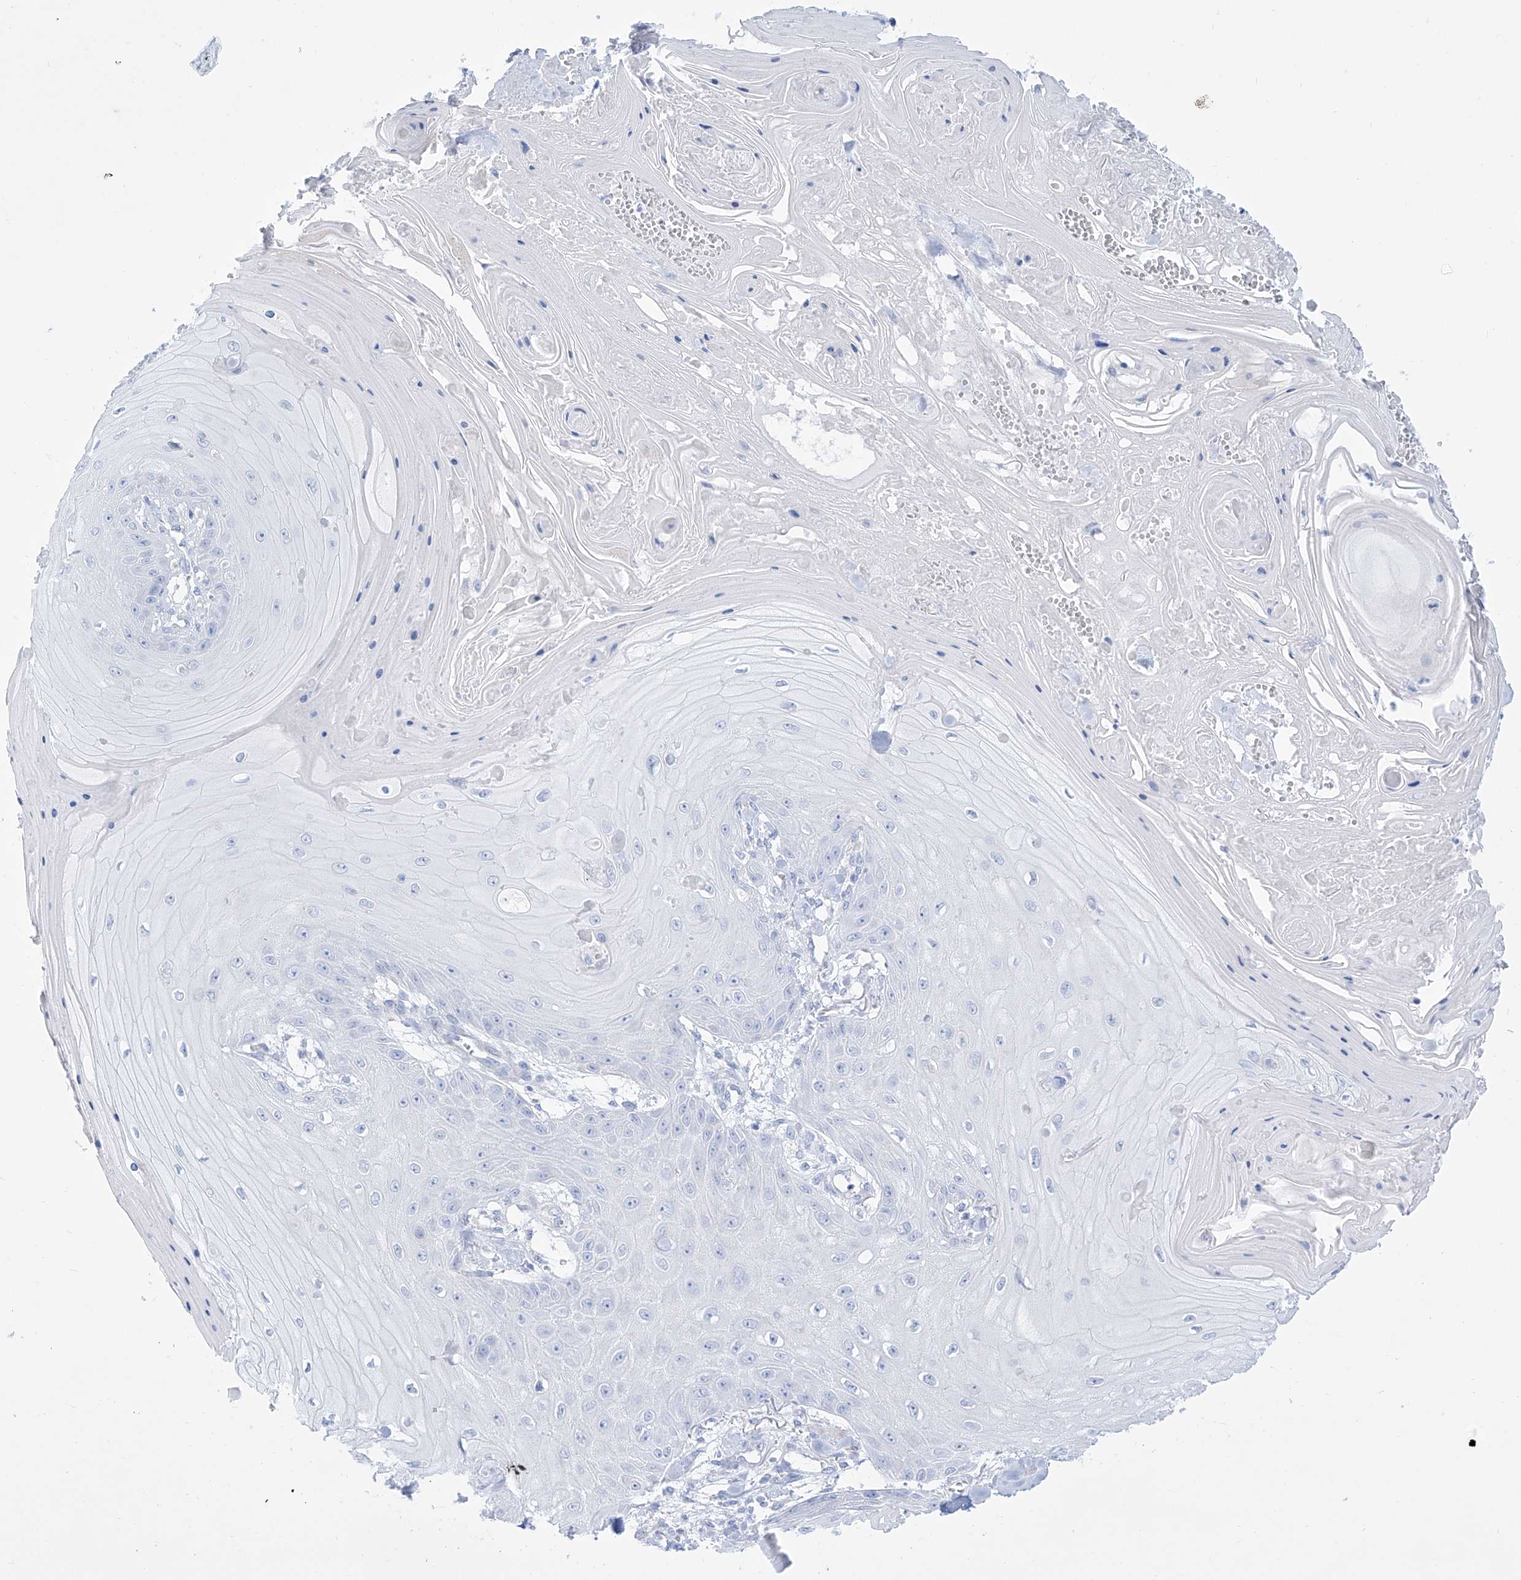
{"staining": {"intensity": "negative", "quantity": "none", "location": "none"}, "tissue": "skin cancer", "cell_type": "Tumor cells", "image_type": "cancer", "snomed": [{"axis": "morphology", "description": "Squamous cell carcinoma, NOS"}, {"axis": "topography", "description": "Skin"}], "caption": "An immunohistochemistry micrograph of squamous cell carcinoma (skin) is shown. There is no staining in tumor cells of squamous cell carcinoma (skin).", "gene": "ALDH6A1", "patient": {"sex": "male", "age": 74}}